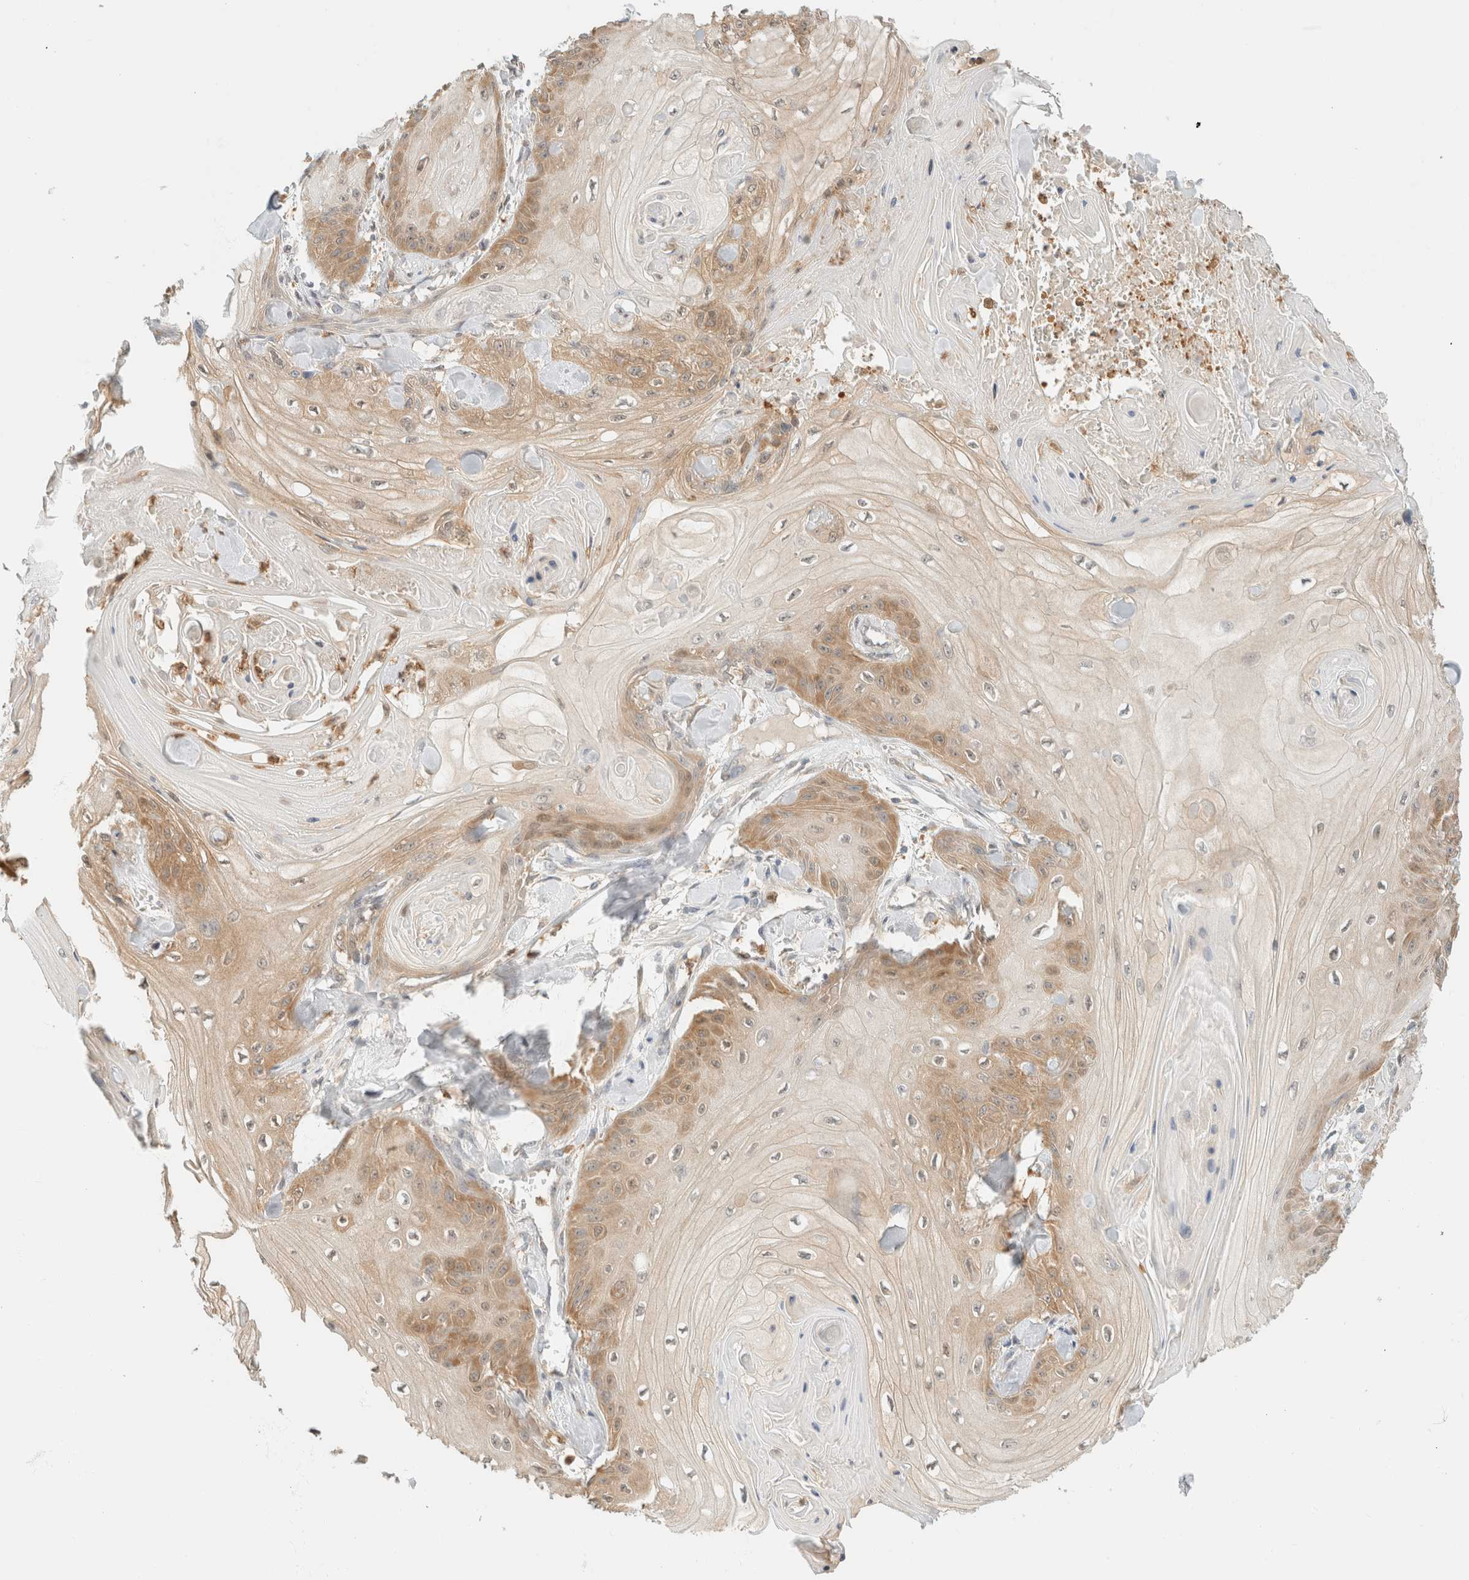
{"staining": {"intensity": "weak", "quantity": "25%-75%", "location": "cytoplasmic/membranous"}, "tissue": "skin cancer", "cell_type": "Tumor cells", "image_type": "cancer", "snomed": [{"axis": "morphology", "description": "Squamous cell carcinoma, NOS"}, {"axis": "topography", "description": "Skin"}], "caption": "An immunohistochemistry (IHC) photomicrograph of neoplastic tissue is shown. Protein staining in brown labels weak cytoplasmic/membranous positivity in skin cancer within tumor cells.", "gene": "GPI", "patient": {"sex": "male", "age": 74}}